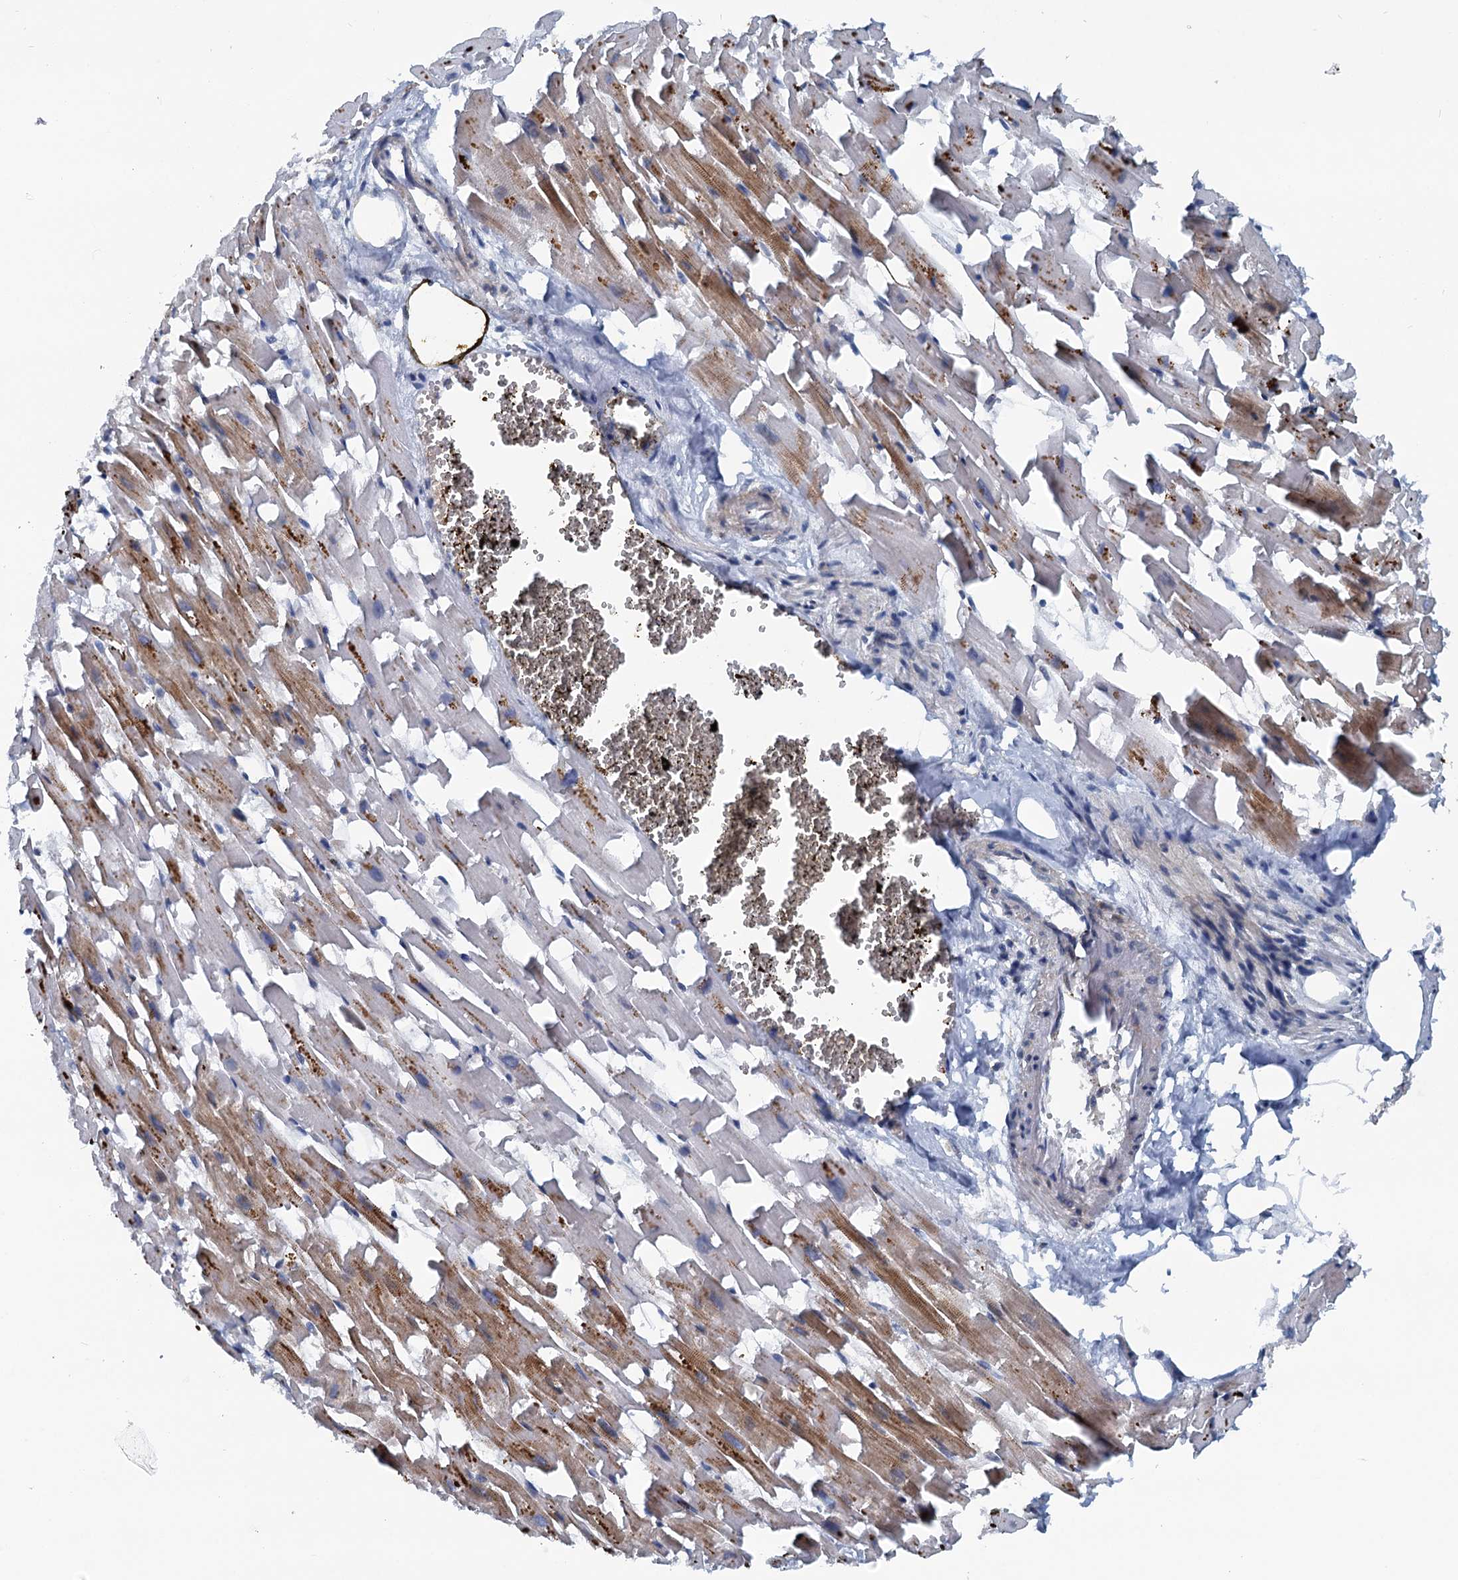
{"staining": {"intensity": "moderate", "quantity": ">75%", "location": "cytoplasmic/membranous"}, "tissue": "heart muscle", "cell_type": "Cardiomyocytes", "image_type": "normal", "snomed": [{"axis": "morphology", "description": "Normal tissue, NOS"}, {"axis": "topography", "description": "Heart"}], "caption": "Heart muscle stained with a brown dye demonstrates moderate cytoplasmic/membranous positive expression in approximately >75% of cardiomyocytes.", "gene": "GCLM", "patient": {"sex": "female", "age": 64}}